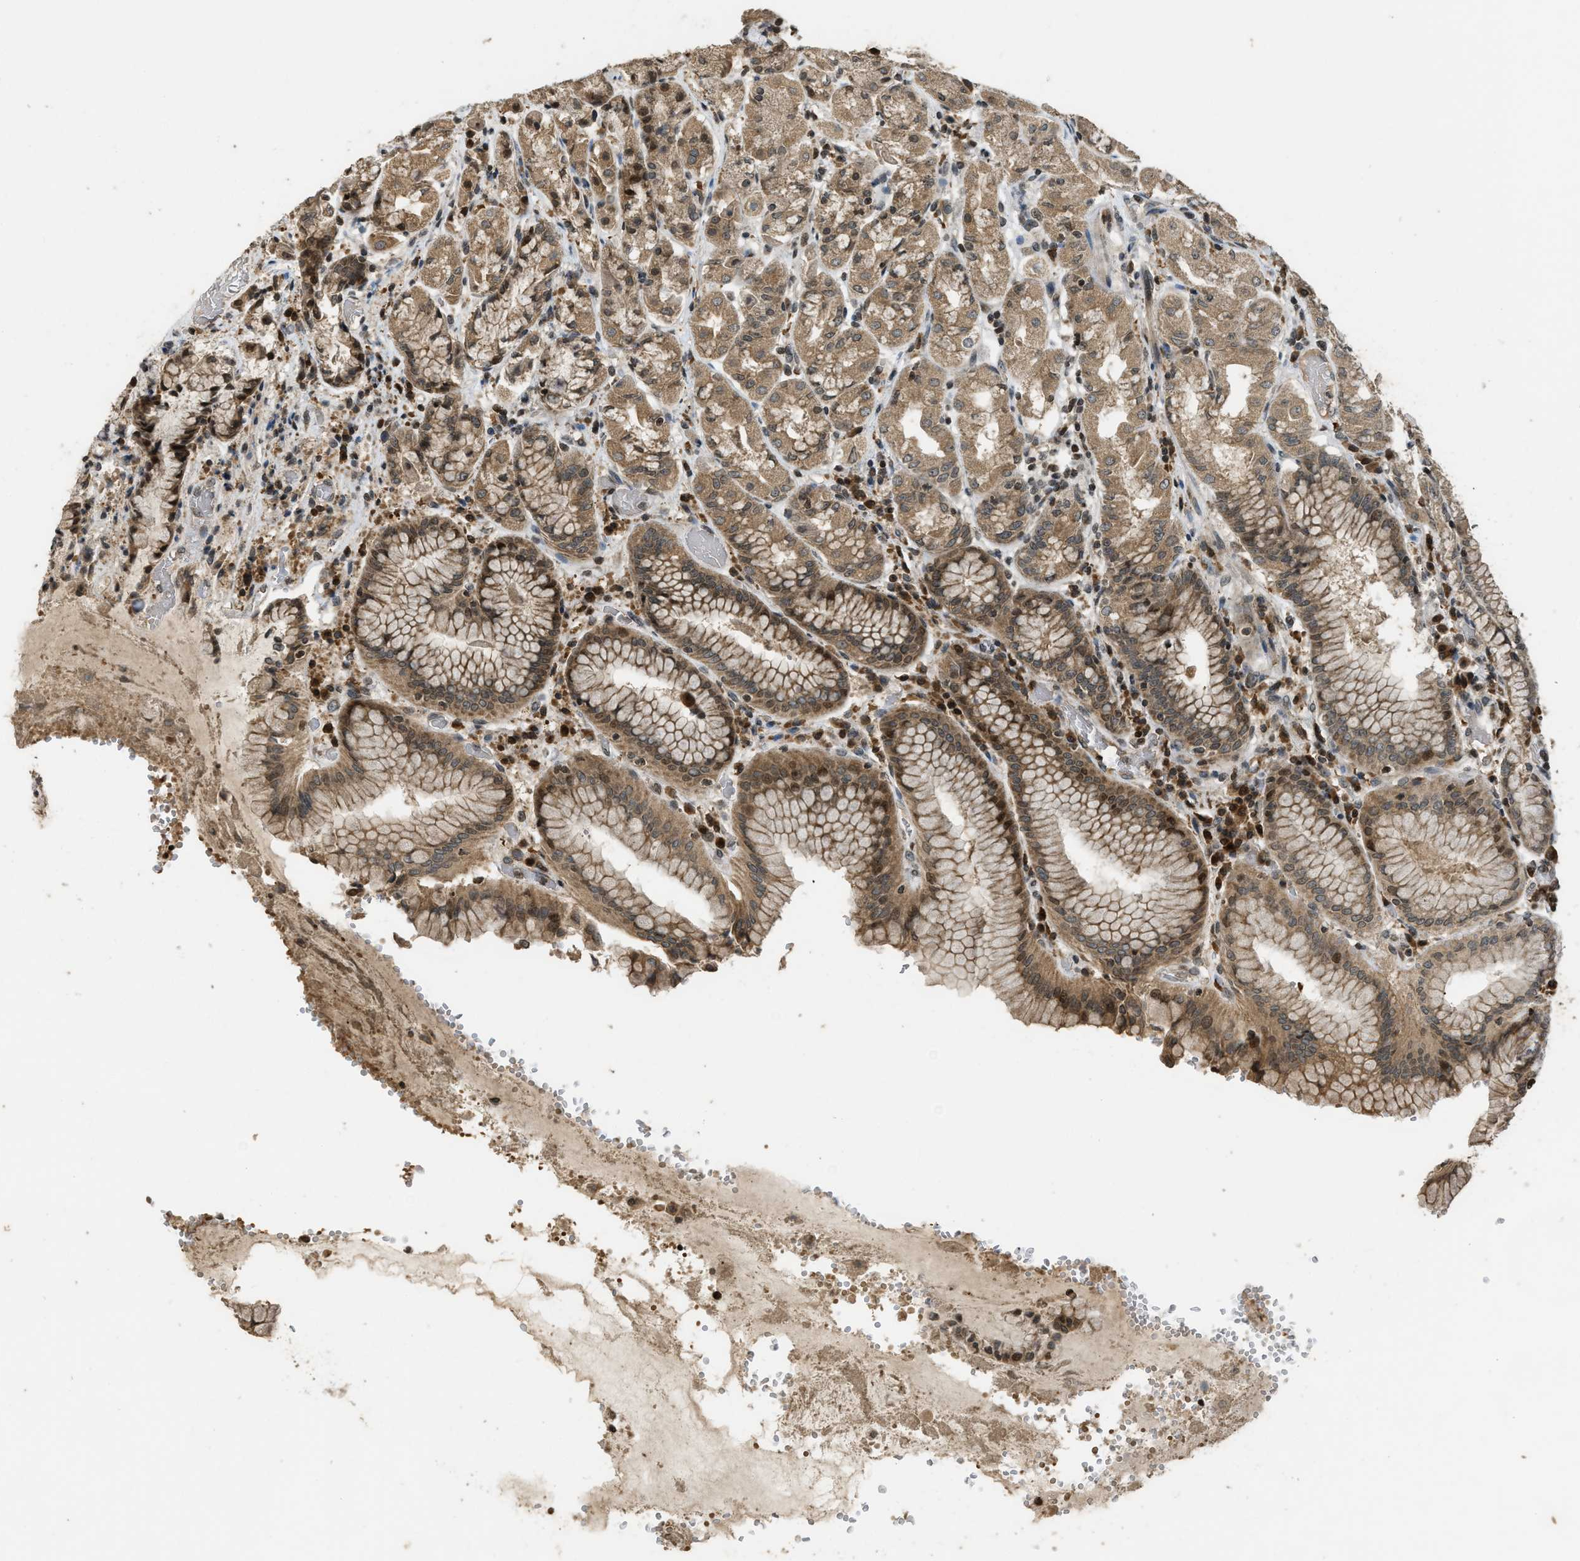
{"staining": {"intensity": "moderate", "quantity": ">75%", "location": "cytoplasmic/membranous,nuclear"}, "tissue": "stomach", "cell_type": "Glandular cells", "image_type": "normal", "snomed": [{"axis": "morphology", "description": "Normal tissue, NOS"}, {"axis": "topography", "description": "Stomach"}, {"axis": "topography", "description": "Stomach, lower"}], "caption": "Moderate cytoplasmic/membranous,nuclear staining is seen in about >75% of glandular cells in benign stomach. (IHC, brightfield microscopy, high magnification).", "gene": "SIAH1", "patient": {"sex": "female", "age": 56}}